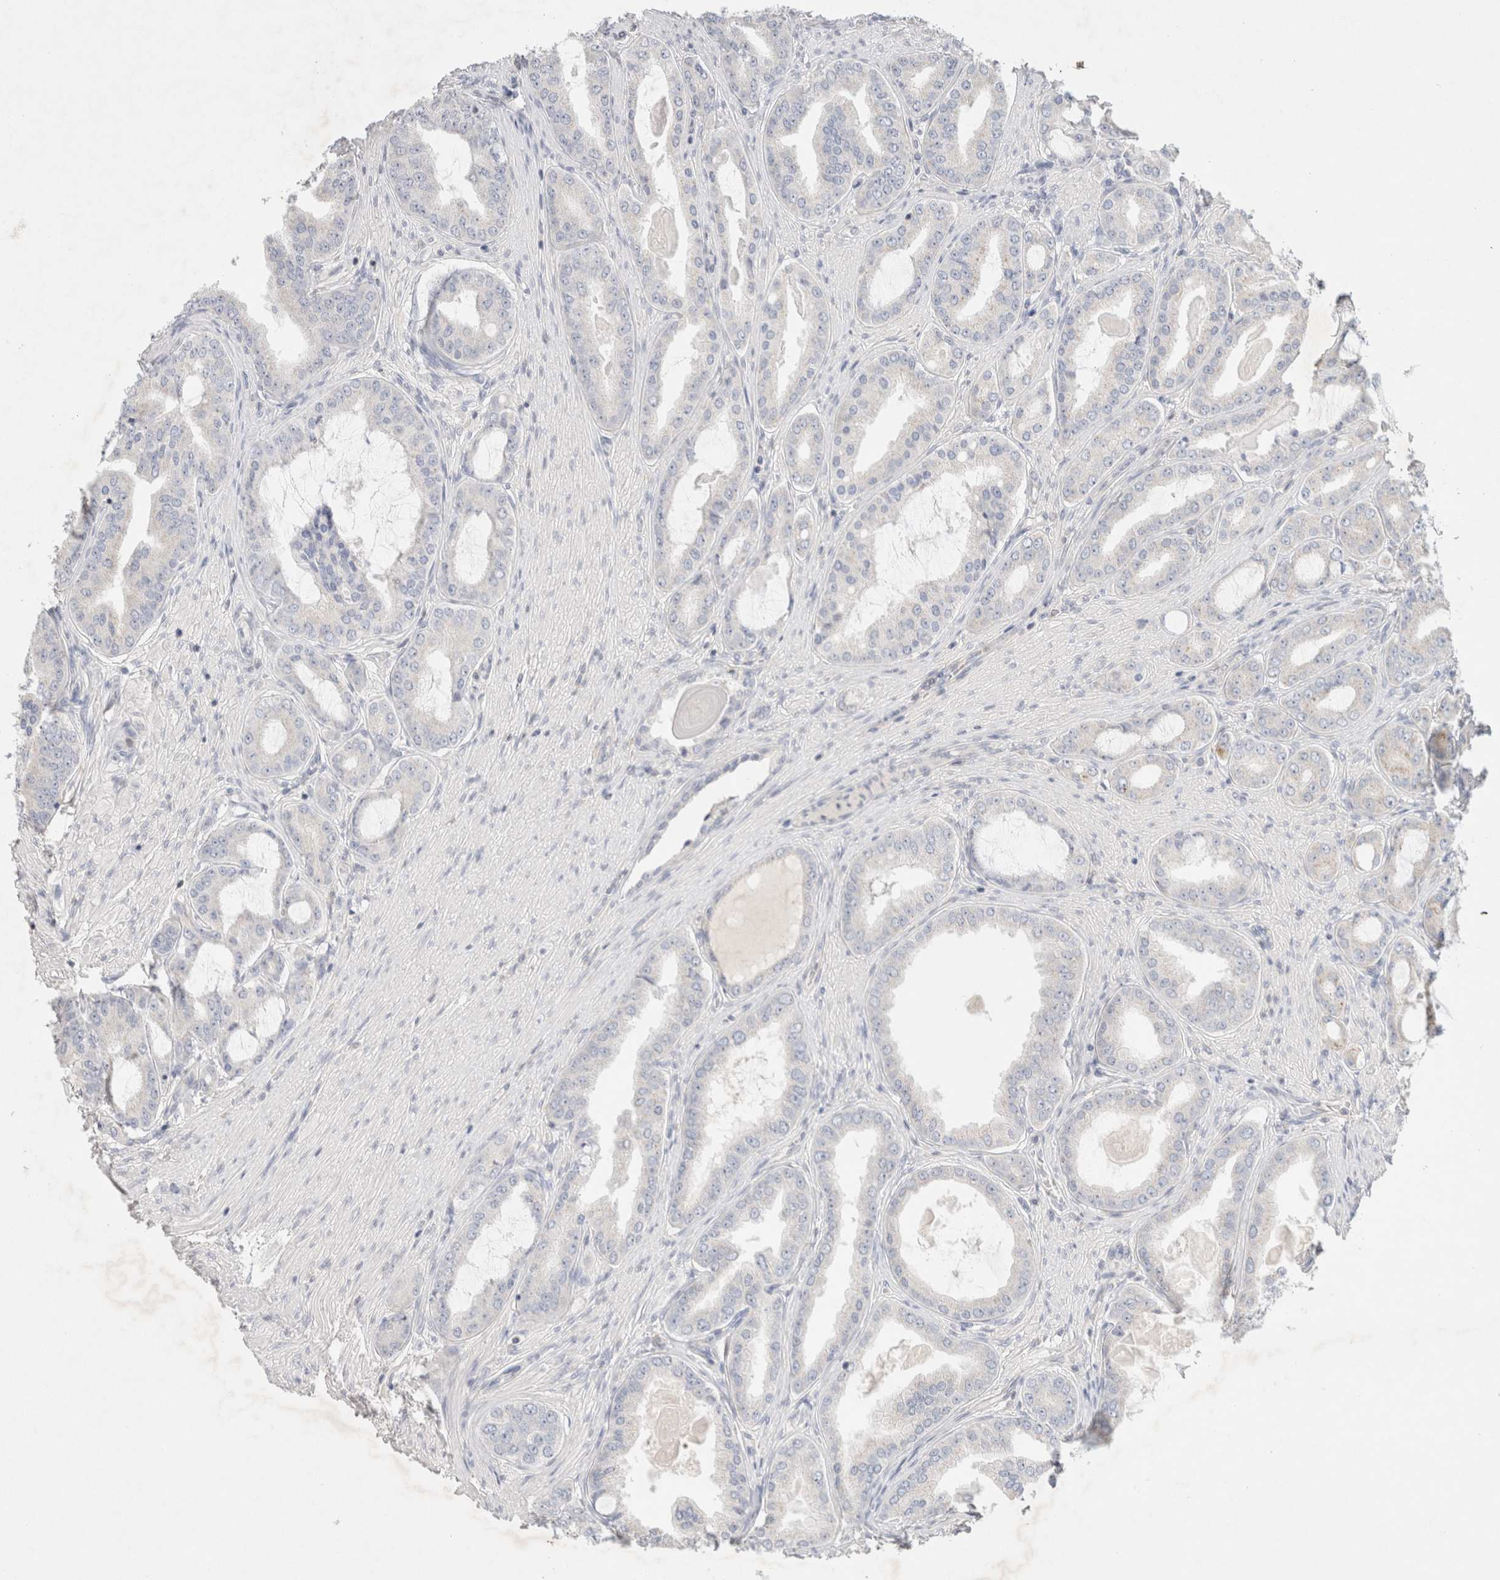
{"staining": {"intensity": "negative", "quantity": "none", "location": "none"}, "tissue": "prostate cancer", "cell_type": "Tumor cells", "image_type": "cancer", "snomed": [{"axis": "morphology", "description": "Adenocarcinoma, High grade"}, {"axis": "topography", "description": "Prostate"}], "caption": "Immunohistochemical staining of high-grade adenocarcinoma (prostate) displays no significant positivity in tumor cells.", "gene": "MPP2", "patient": {"sex": "male", "age": 60}}